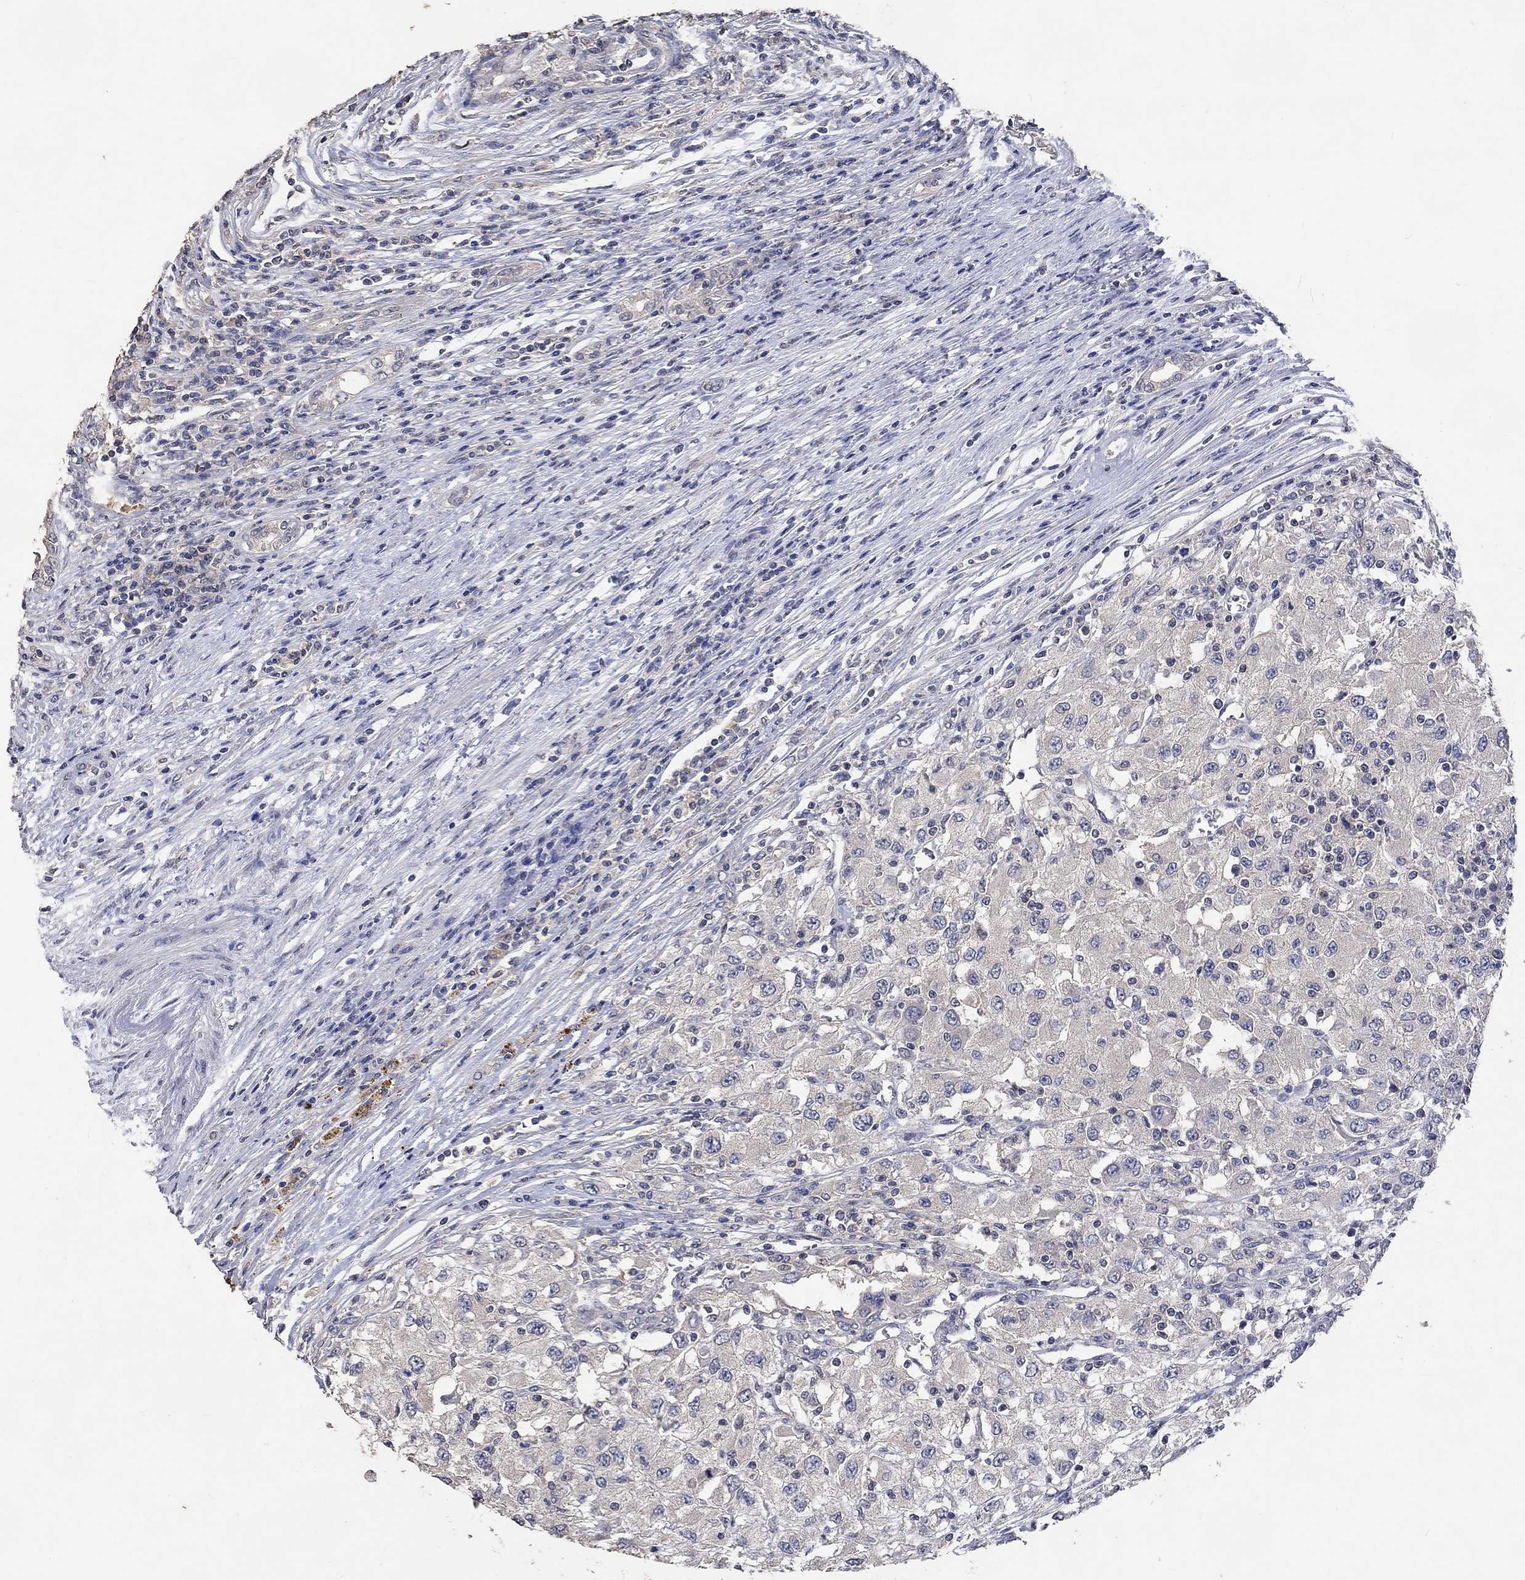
{"staining": {"intensity": "negative", "quantity": "none", "location": "none"}, "tissue": "renal cancer", "cell_type": "Tumor cells", "image_type": "cancer", "snomed": [{"axis": "morphology", "description": "Adenocarcinoma, NOS"}, {"axis": "topography", "description": "Kidney"}], "caption": "IHC of human renal cancer displays no staining in tumor cells.", "gene": "PTPN20", "patient": {"sex": "female", "age": 67}}